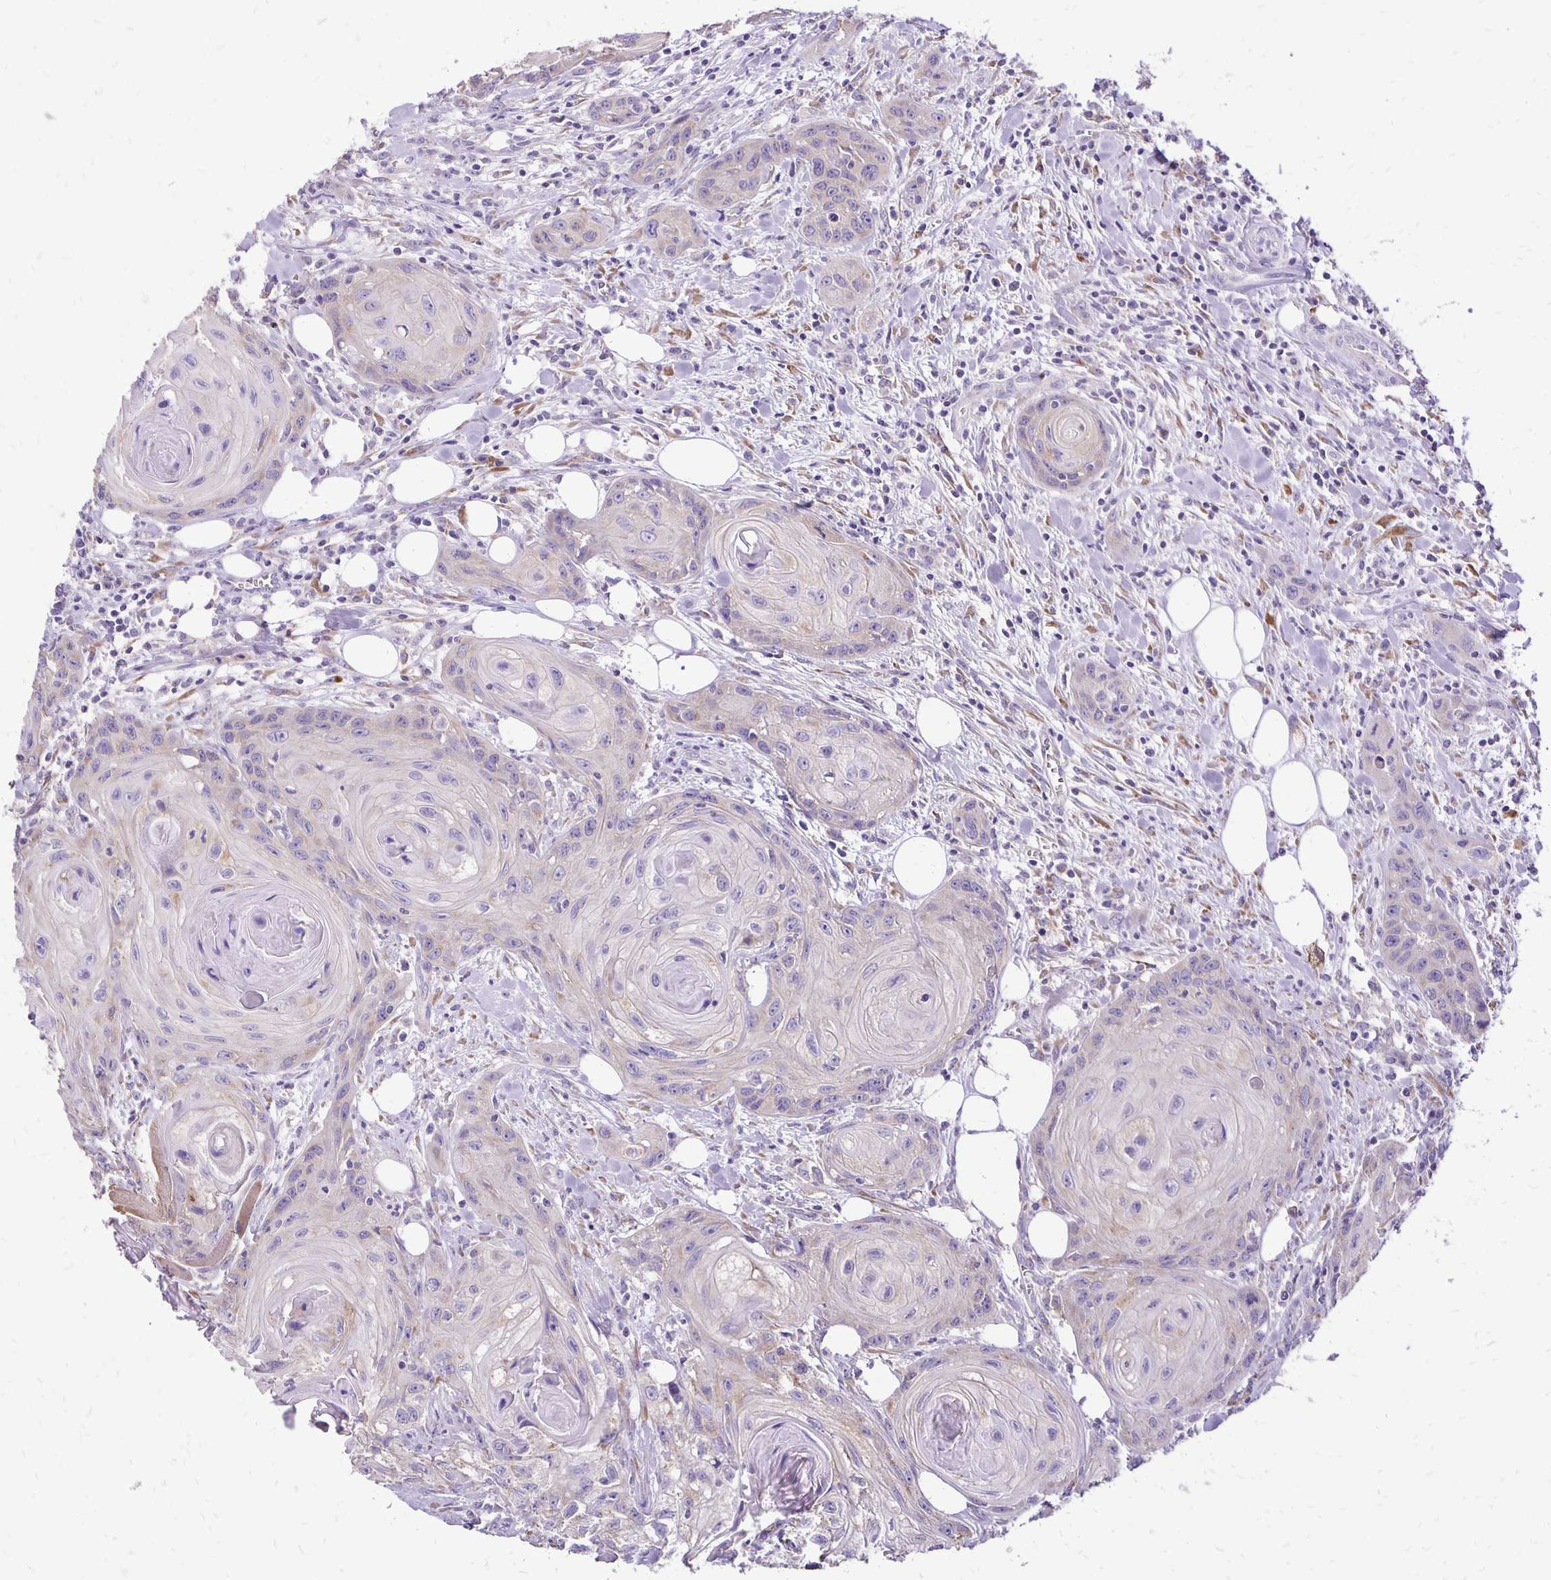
{"staining": {"intensity": "weak", "quantity": "<25%", "location": "cytoplasmic/membranous"}, "tissue": "head and neck cancer", "cell_type": "Tumor cells", "image_type": "cancer", "snomed": [{"axis": "morphology", "description": "Squamous cell carcinoma, NOS"}, {"axis": "topography", "description": "Oral tissue"}, {"axis": "topography", "description": "Head-Neck"}], "caption": "An immunohistochemistry (IHC) image of head and neck cancer is shown. There is no staining in tumor cells of head and neck cancer. The staining was performed using DAB (3,3'-diaminobenzidine) to visualize the protein expression in brown, while the nuclei were stained in blue with hematoxylin (Magnification: 20x).", "gene": "ANKRD45", "patient": {"sex": "male", "age": 58}}